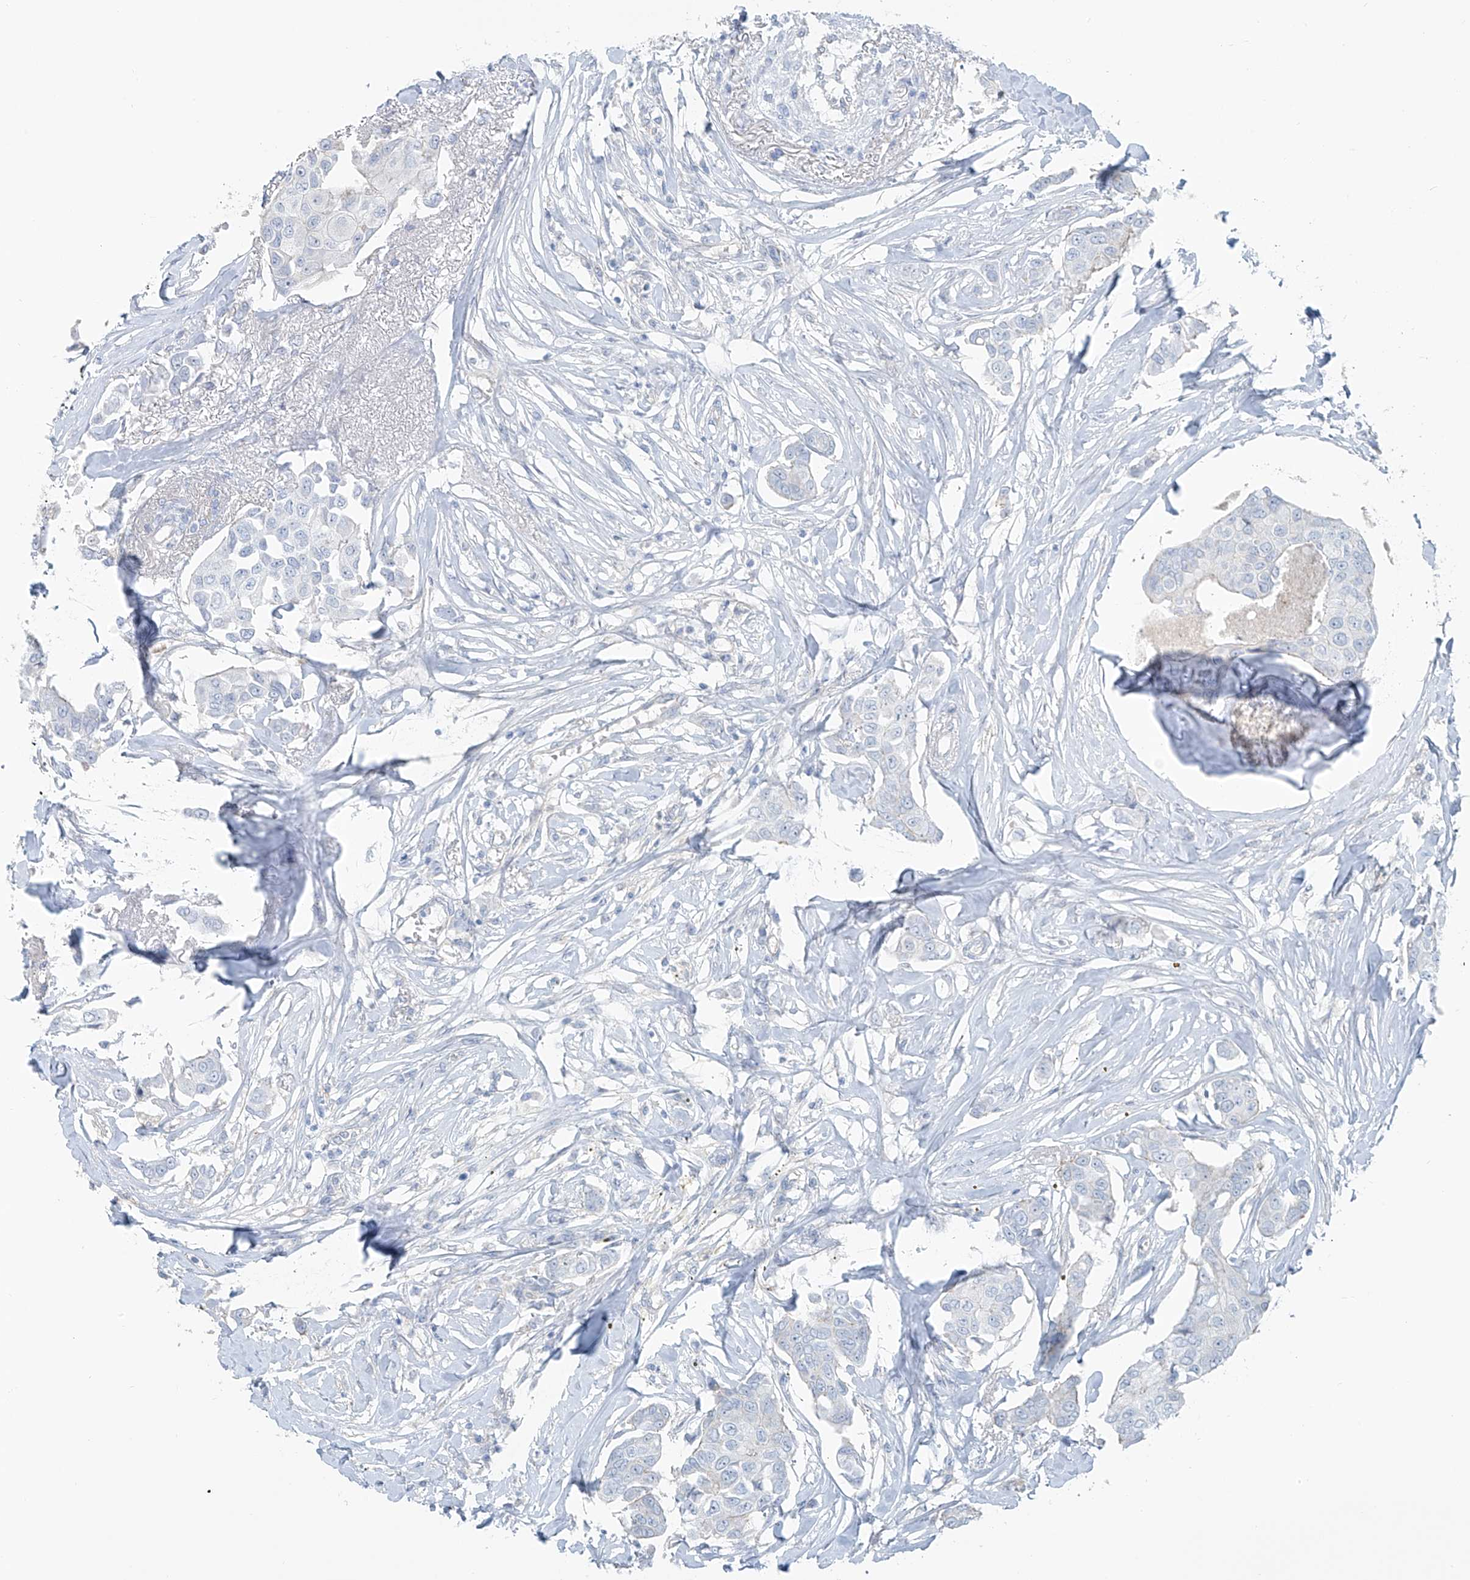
{"staining": {"intensity": "negative", "quantity": "none", "location": "none"}, "tissue": "breast cancer", "cell_type": "Tumor cells", "image_type": "cancer", "snomed": [{"axis": "morphology", "description": "Duct carcinoma"}, {"axis": "topography", "description": "Breast"}], "caption": "IHC image of neoplastic tissue: human intraductal carcinoma (breast) stained with DAB demonstrates no significant protein expression in tumor cells.", "gene": "TUBE1", "patient": {"sex": "female", "age": 80}}